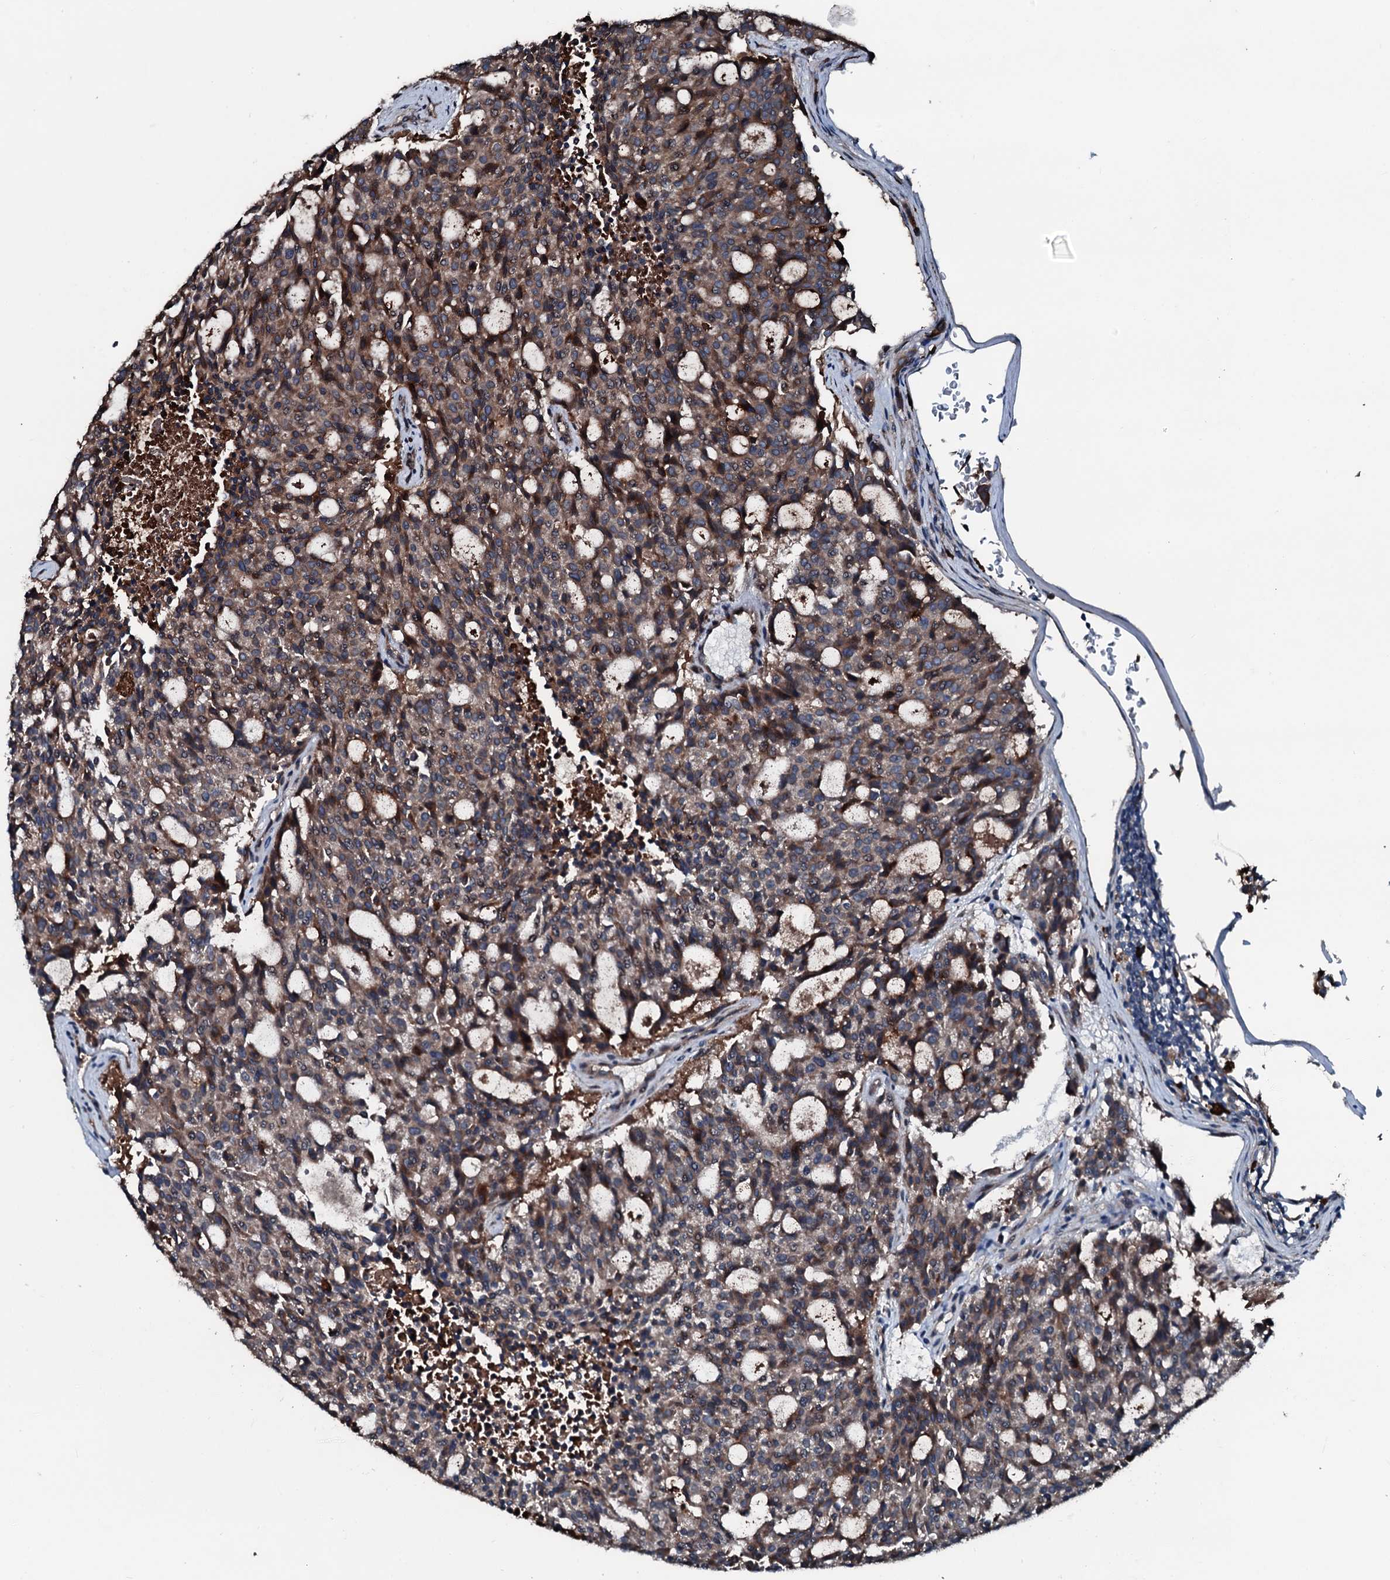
{"staining": {"intensity": "moderate", "quantity": ">75%", "location": "cytoplasmic/membranous"}, "tissue": "carcinoid", "cell_type": "Tumor cells", "image_type": "cancer", "snomed": [{"axis": "morphology", "description": "Carcinoid, malignant, NOS"}, {"axis": "topography", "description": "Pancreas"}], "caption": "Carcinoid (malignant) stained with DAB IHC shows medium levels of moderate cytoplasmic/membranous expression in approximately >75% of tumor cells.", "gene": "AARS1", "patient": {"sex": "female", "age": 54}}